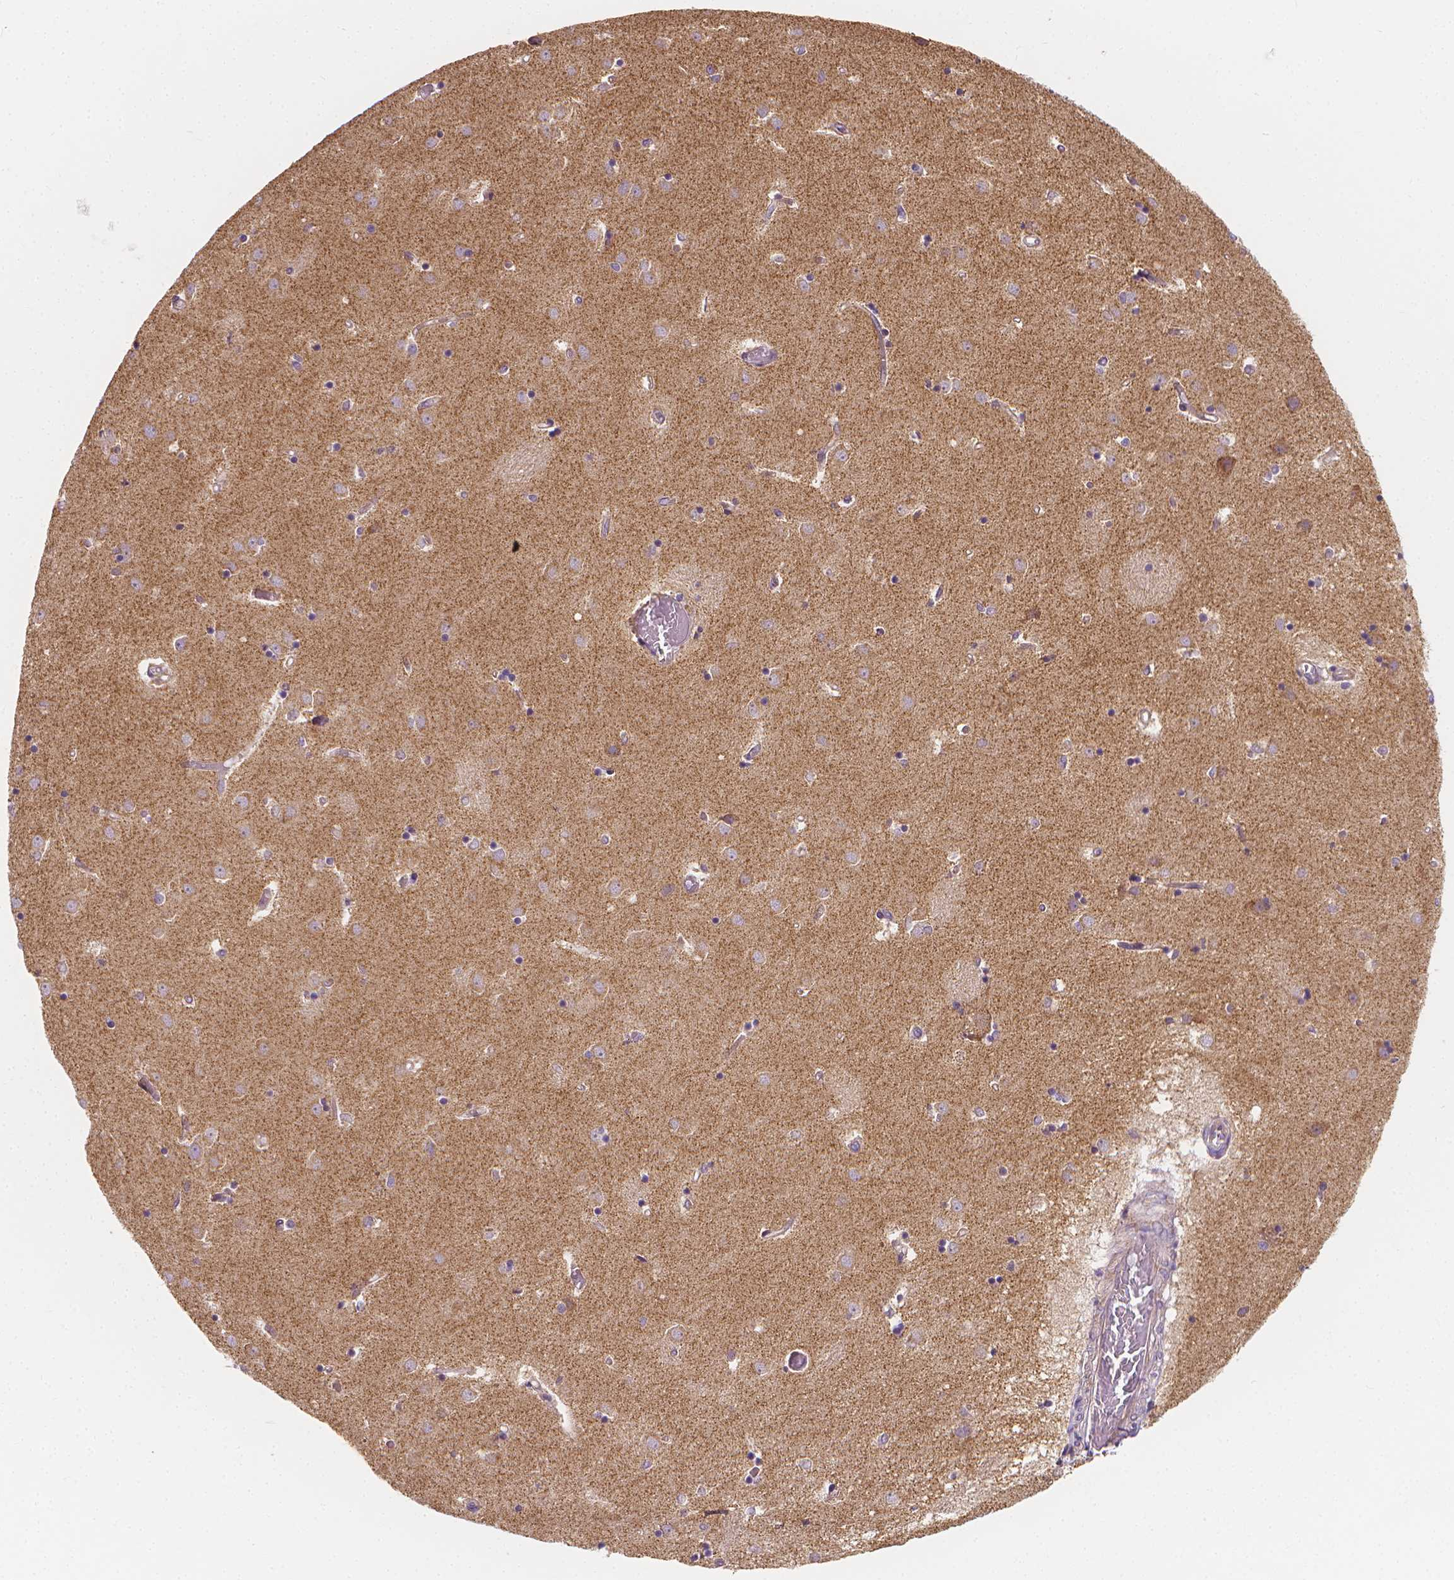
{"staining": {"intensity": "negative", "quantity": "none", "location": "none"}, "tissue": "caudate", "cell_type": "Glial cells", "image_type": "normal", "snomed": [{"axis": "morphology", "description": "Normal tissue, NOS"}, {"axis": "topography", "description": "Lateral ventricle wall"}], "caption": "Immunohistochemistry (IHC) of normal caudate displays no positivity in glial cells.", "gene": "SNCAIP", "patient": {"sex": "male", "age": 54}}